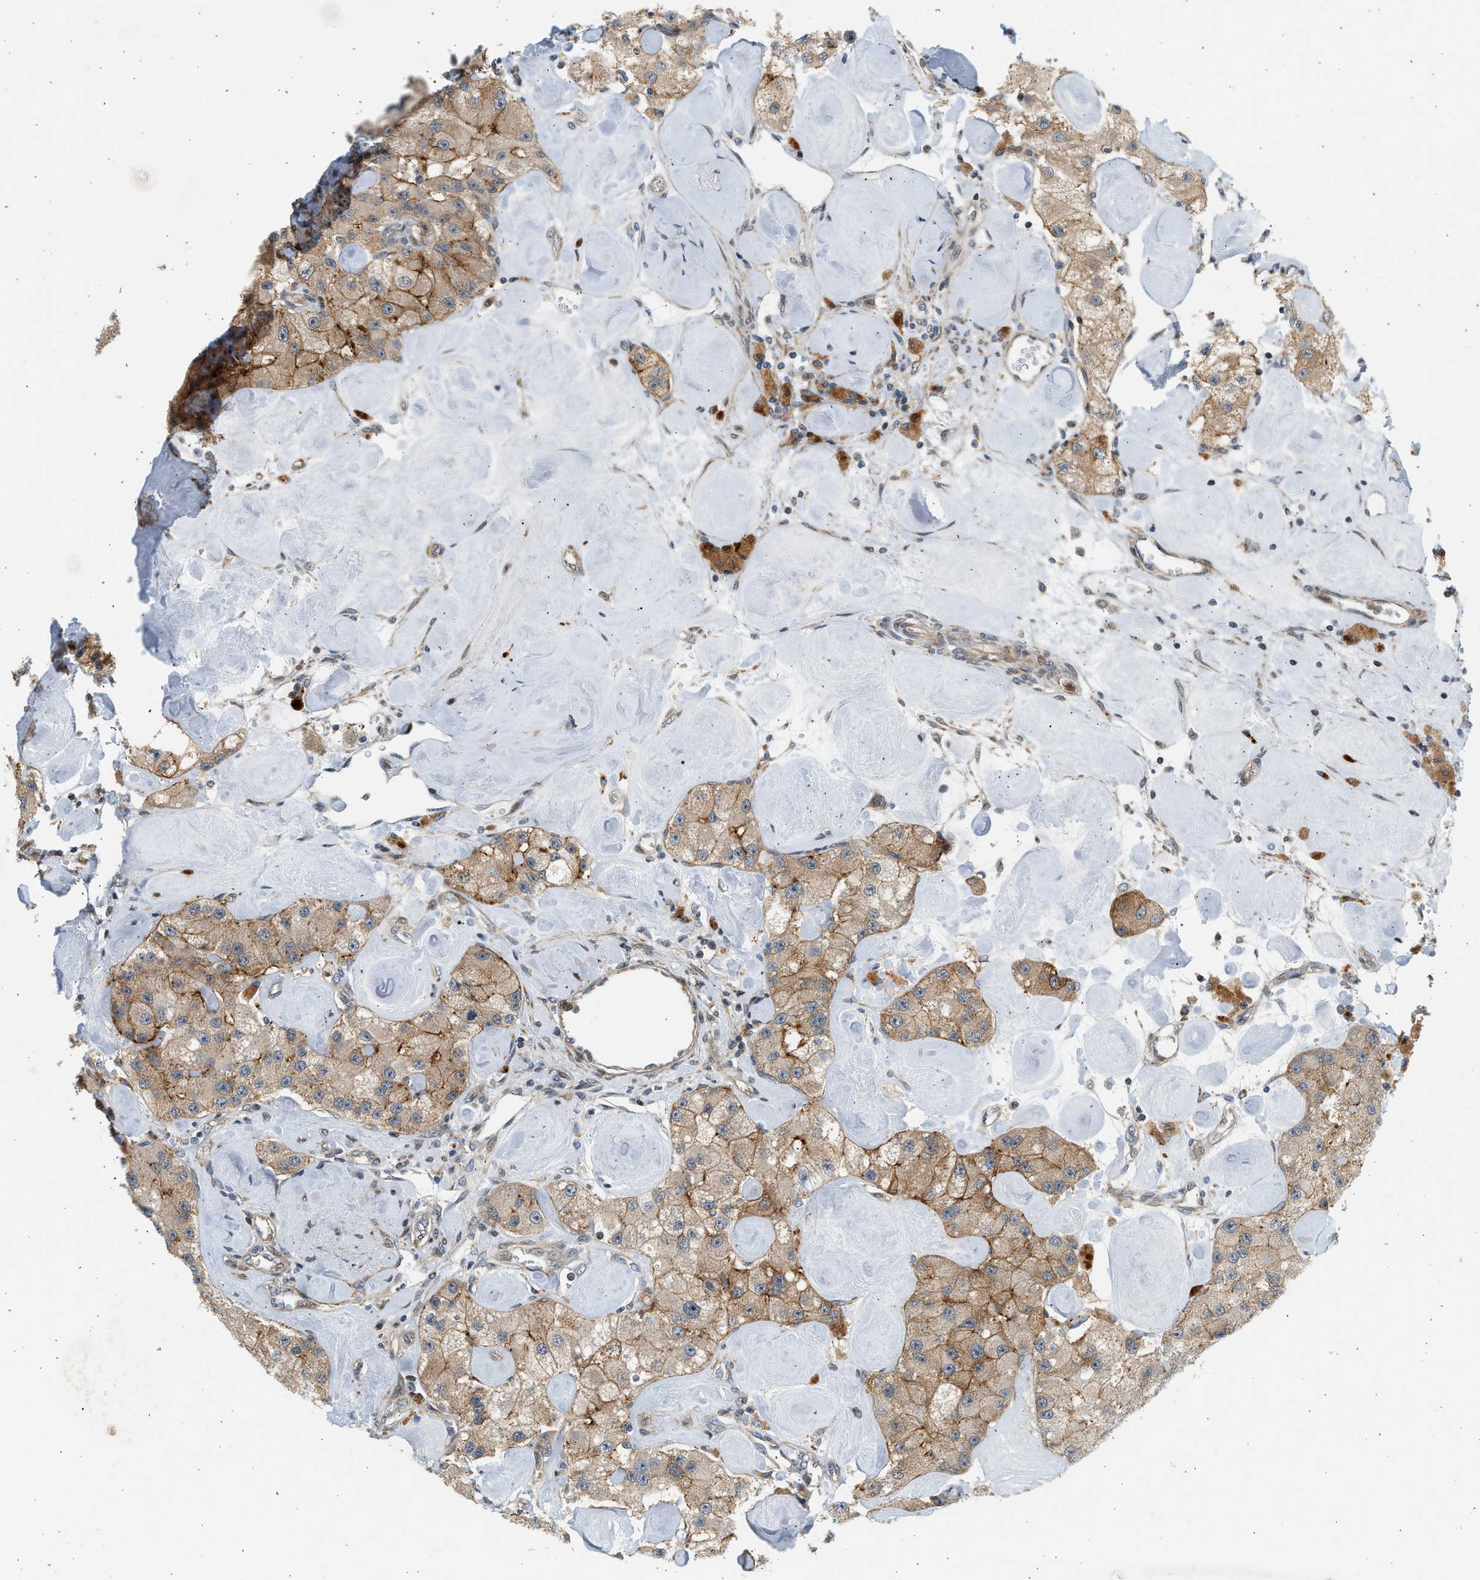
{"staining": {"intensity": "weak", "quantity": ">75%", "location": "cytoplasmic/membranous"}, "tissue": "carcinoid", "cell_type": "Tumor cells", "image_type": "cancer", "snomed": [{"axis": "morphology", "description": "Carcinoid, malignant, NOS"}, {"axis": "topography", "description": "Pancreas"}], "caption": "Immunohistochemical staining of human carcinoid (malignant) reveals low levels of weak cytoplasmic/membranous expression in about >75% of tumor cells. Nuclei are stained in blue.", "gene": "NRSN2", "patient": {"sex": "male", "age": 41}}